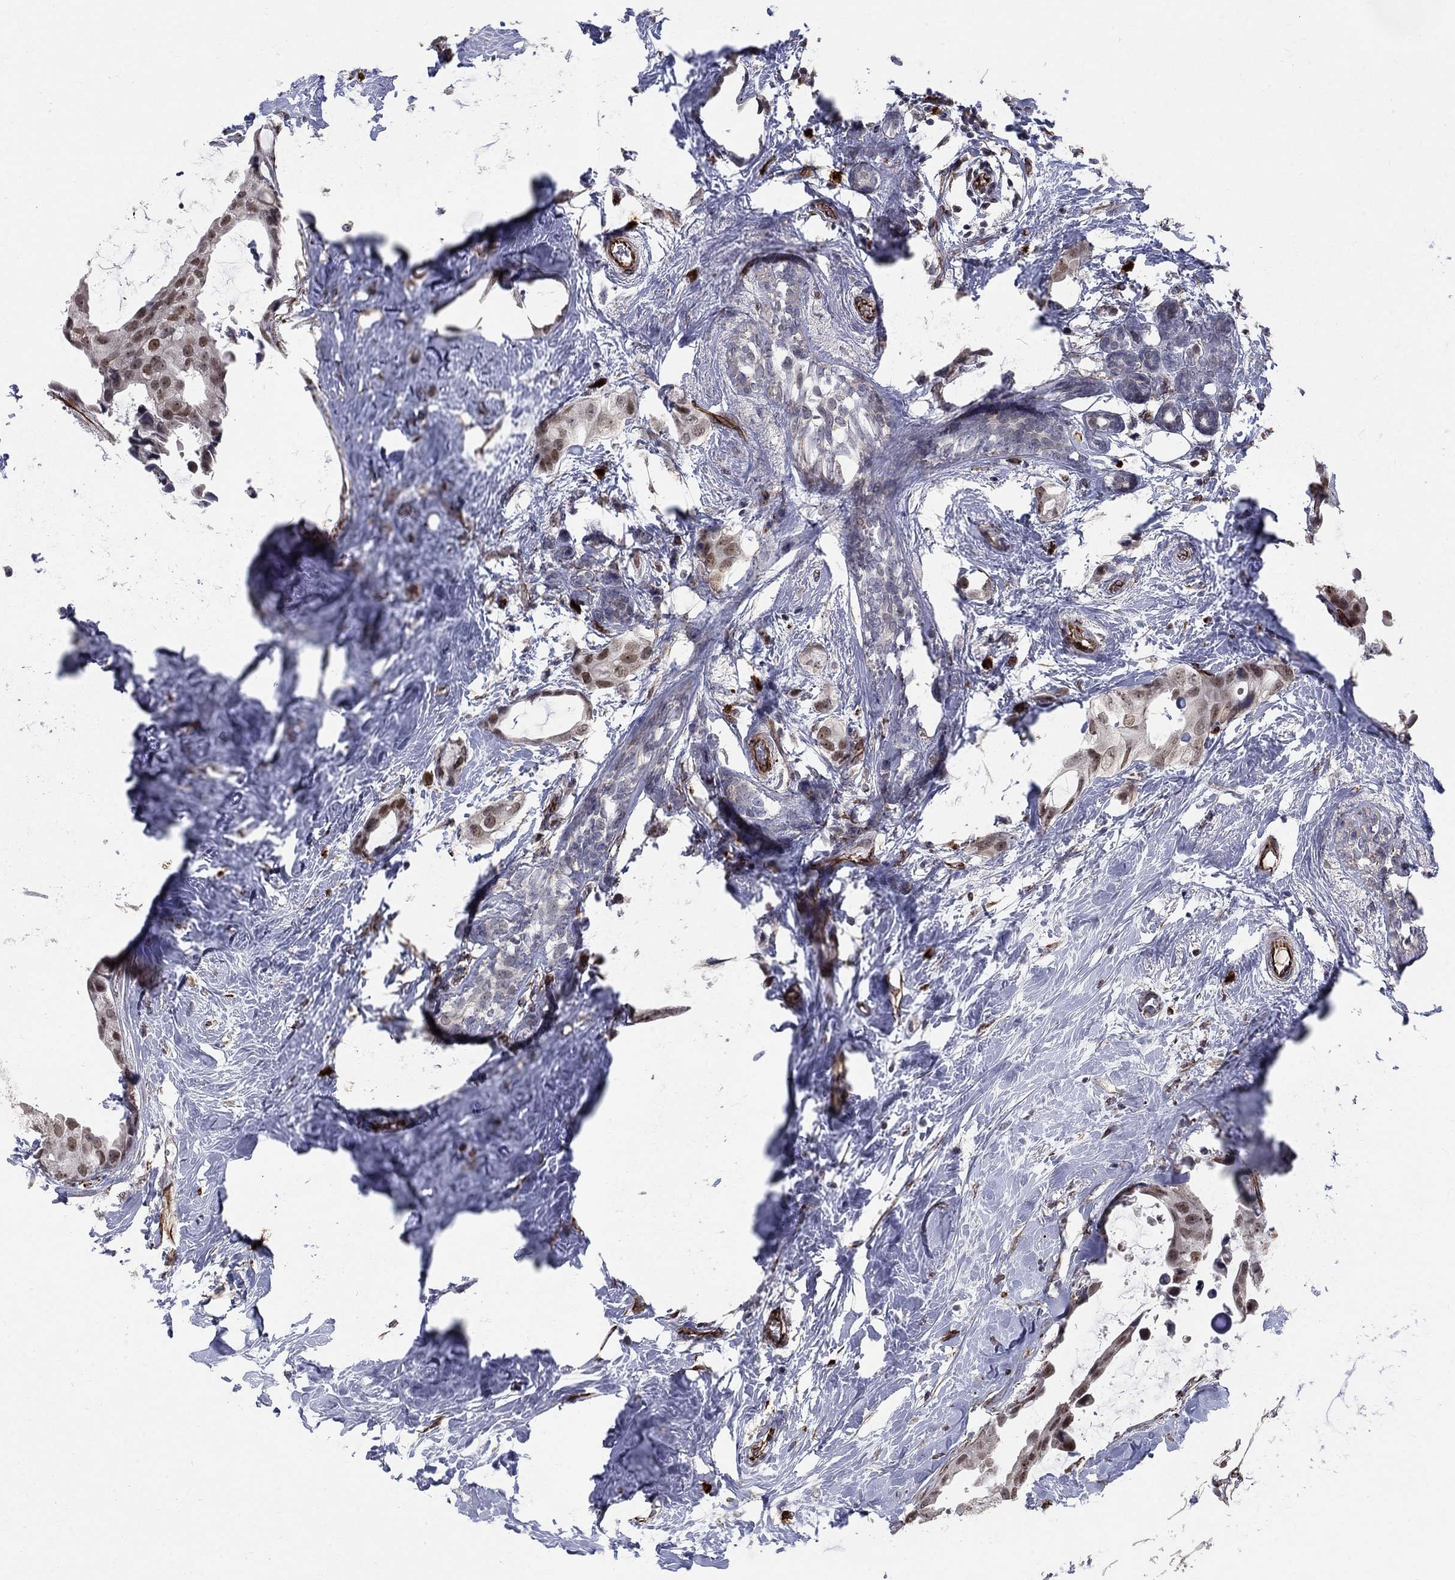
{"staining": {"intensity": "strong", "quantity": "25%-75%", "location": "nuclear"}, "tissue": "breast cancer", "cell_type": "Tumor cells", "image_type": "cancer", "snomed": [{"axis": "morphology", "description": "Duct carcinoma"}, {"axis": "topography", "description": "Breast"}], "caption": "Immunohistochemical staining of breast invasive ductal carcinoma demonstrates high levels of strong nuclear protein staining in approximately 25%-75% of tumor cells.", "gene": "MSRA", "patient": {"sex": "female", "age": 45}}